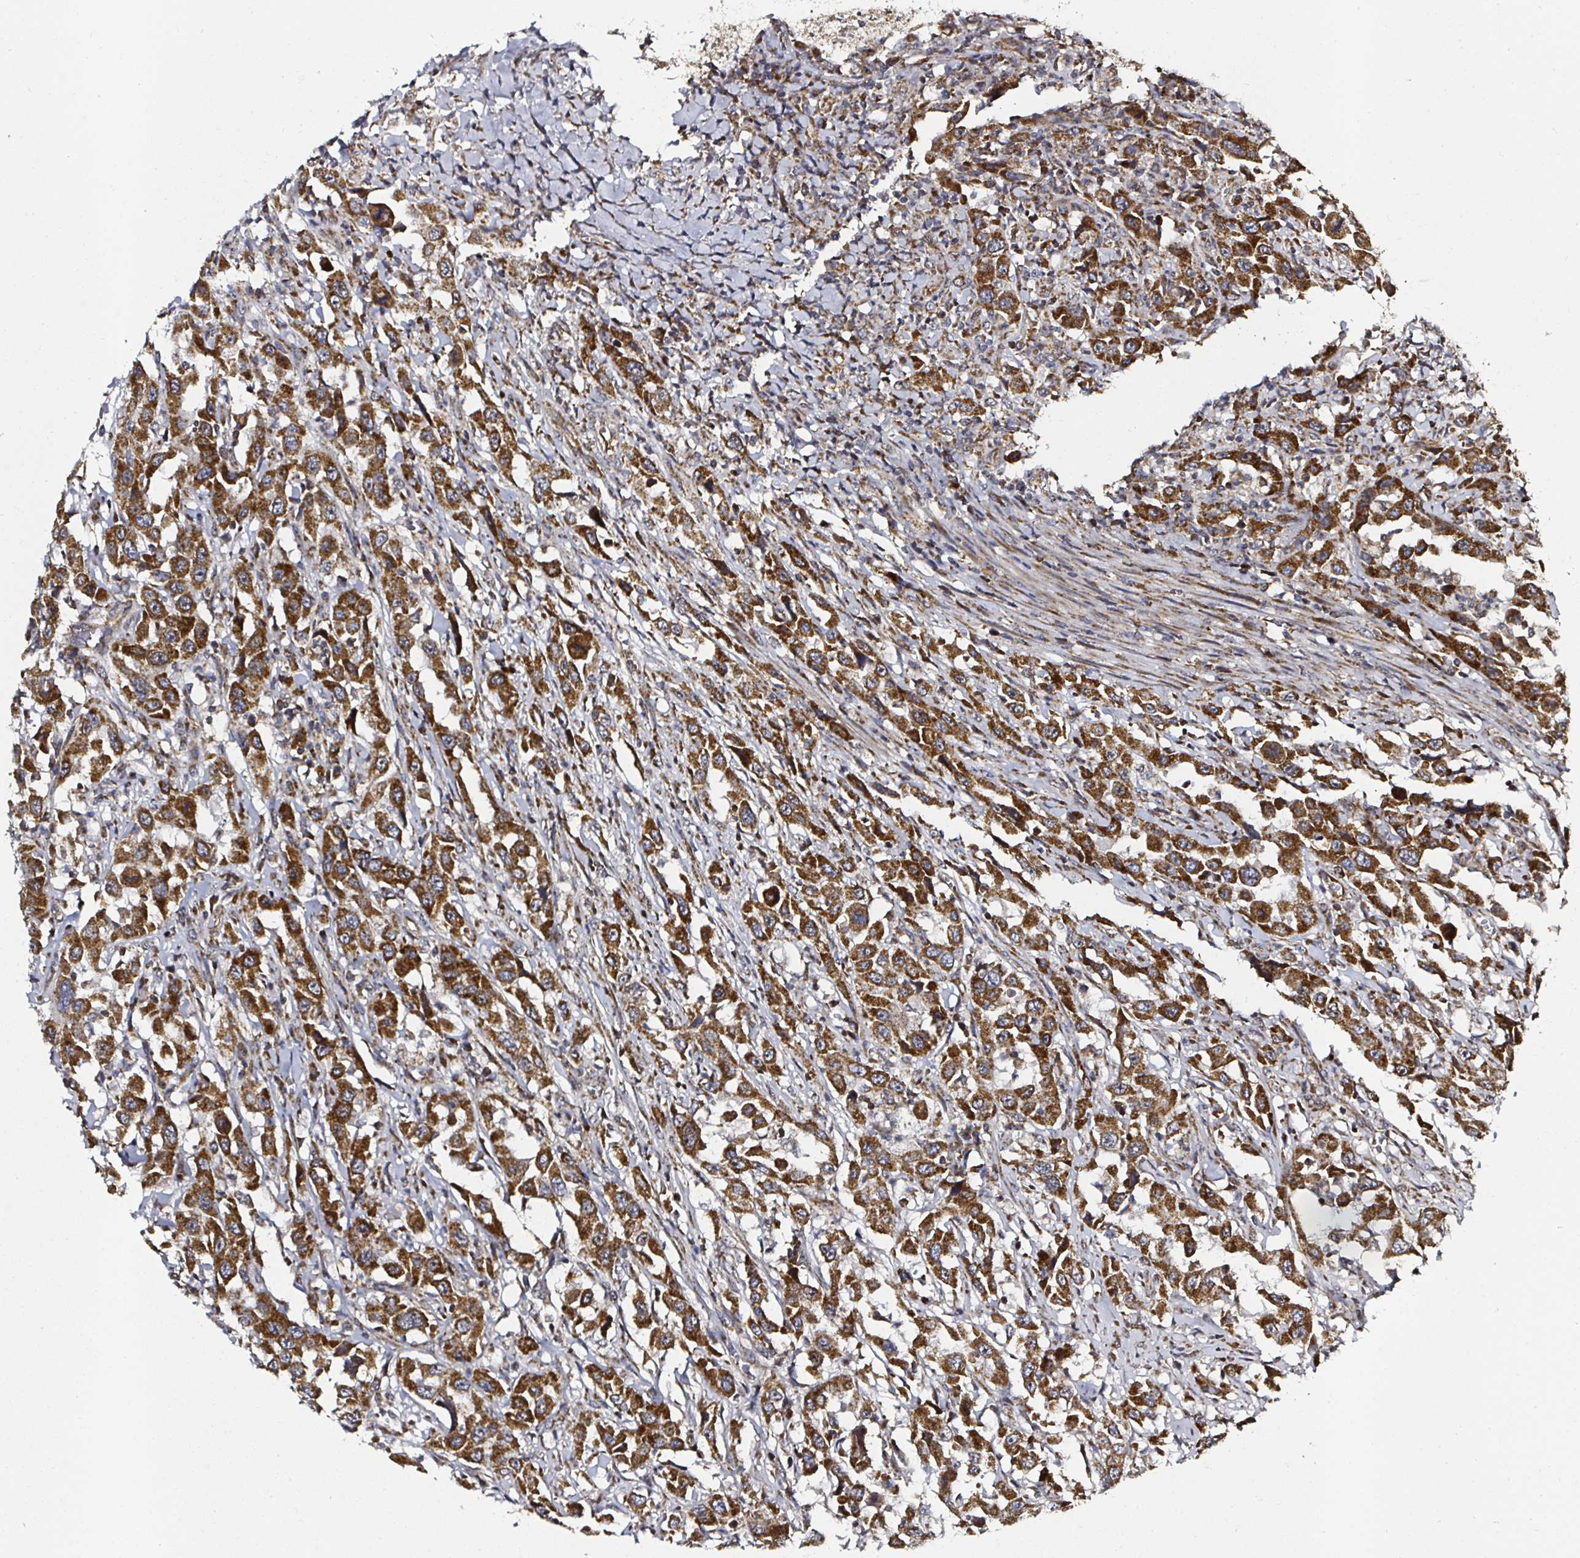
{"staining": {"intensity": "strong", "quantity": ">75%", "location": "cytoplasmic/membranous"}, "tissue": "urothelial cancer", "cell_type": "Tumor cells", "image_type": "cancer", "snomed": [{"axis": "morphology", "description": "Urothelial carcinoma, High grade"}, {"axis": "topography", "description": "Urinary bladder"}], "caption": "High-magnification brightfield microscopy of urothelial cancer stained with DAB (3,3'-diaminobenzidine) (brown) and counterstained with hematoxylin (blue). tumor cells exhibit strong cytoplasmic/membranous positivity is appreciated in about>75% of cells.", "gene": "ATAD3B", "patient": {"sex": "male", "age": 61}}